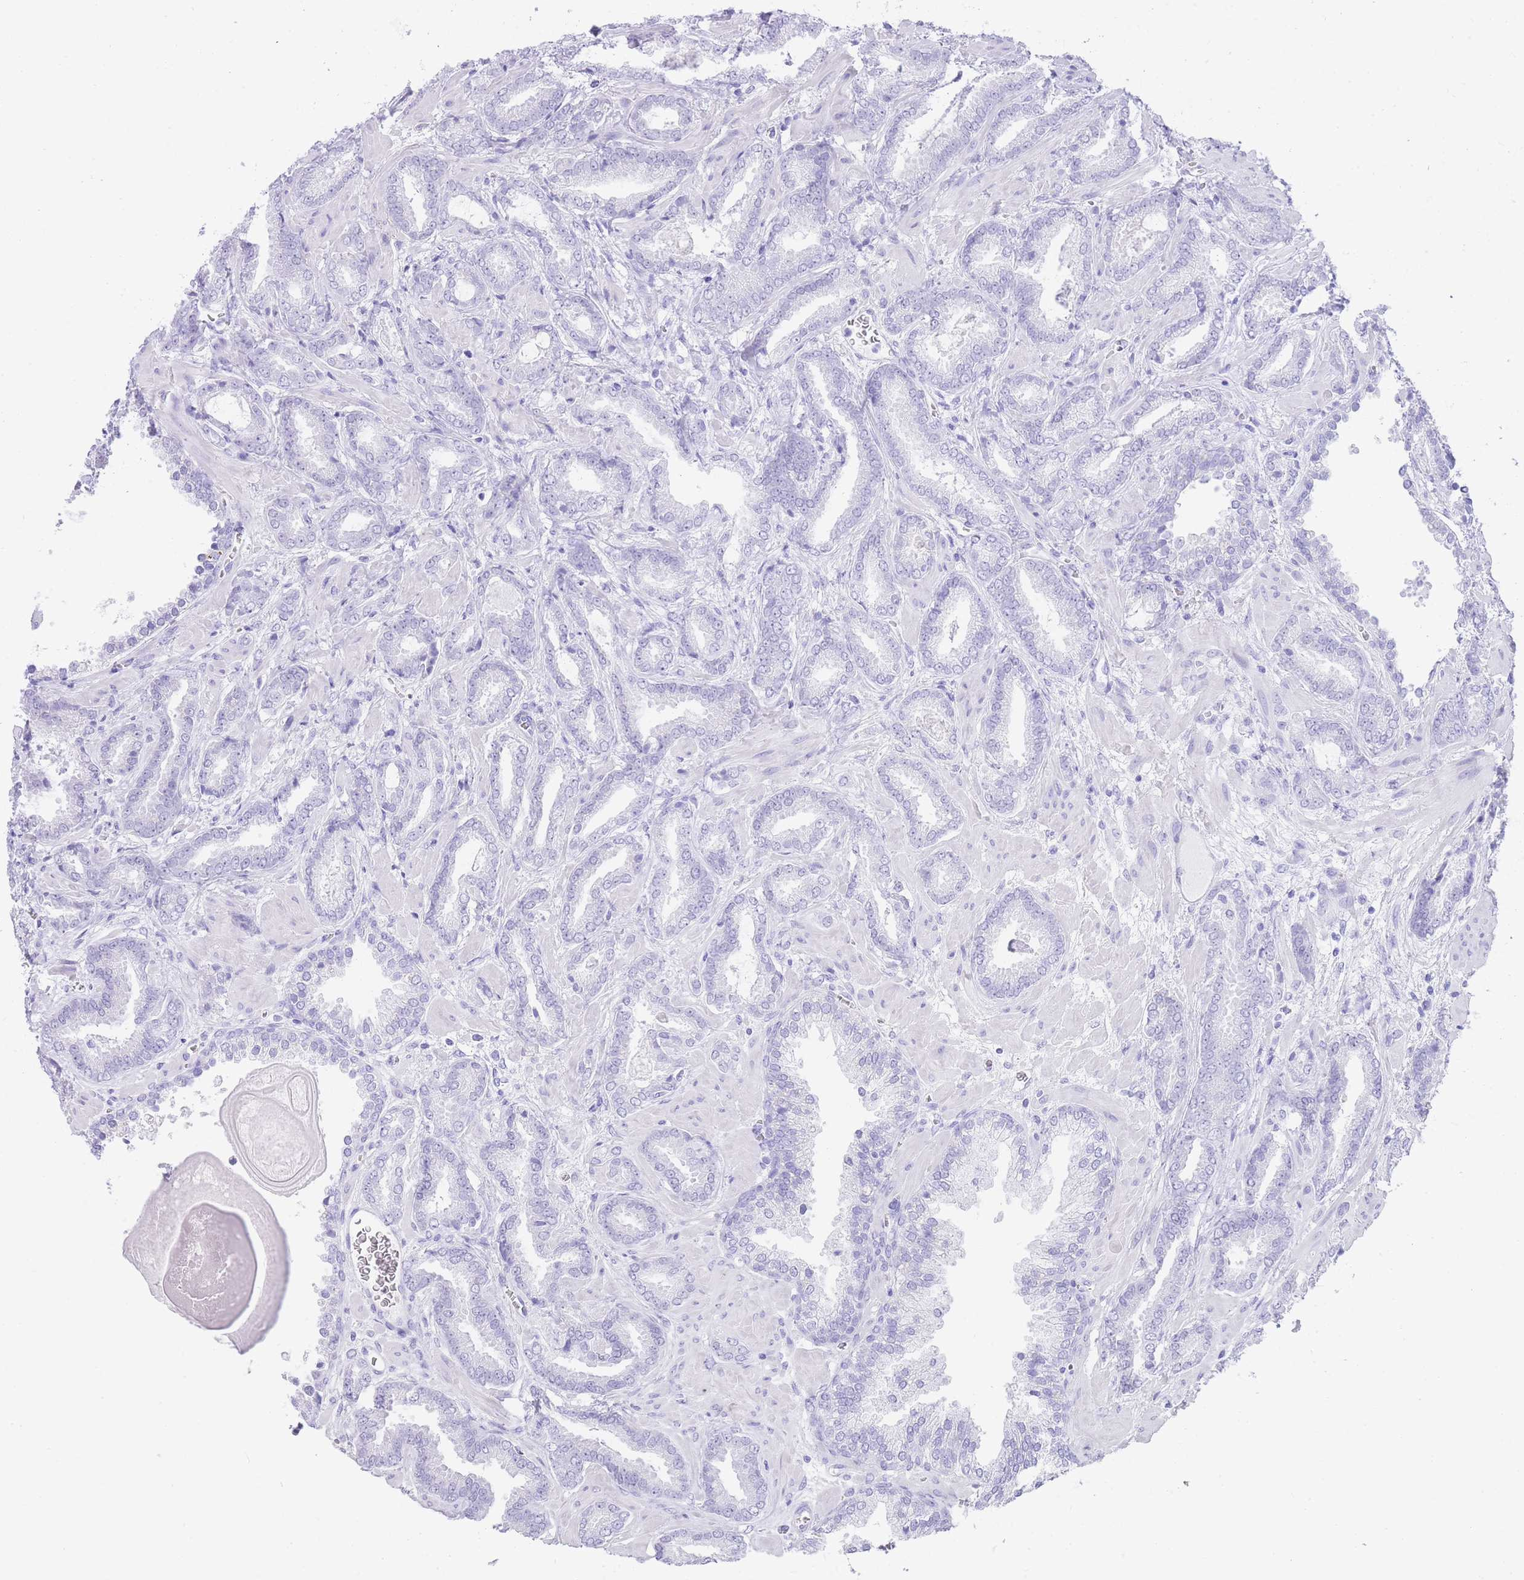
{"staining": {"intensity": "negative", "quantity": "none", "location": "none"}, "tissue": "prostate cancer", "cell_type": "Tumor cells", "image_type": "cancer", "snomed": [{"axis": "morphology", "description": "Adenocarcinoma, Low grade"}, {"axis": "topography", "description": "Prostate"}], "caption": "Immunohistochemical staining of human prostate cancer (adenocarcinoma (low-grade)) exhibits no significant expression in tumor cells.", "gene": "ELOA2", "patient": {"sex": "male", "age": 62}}